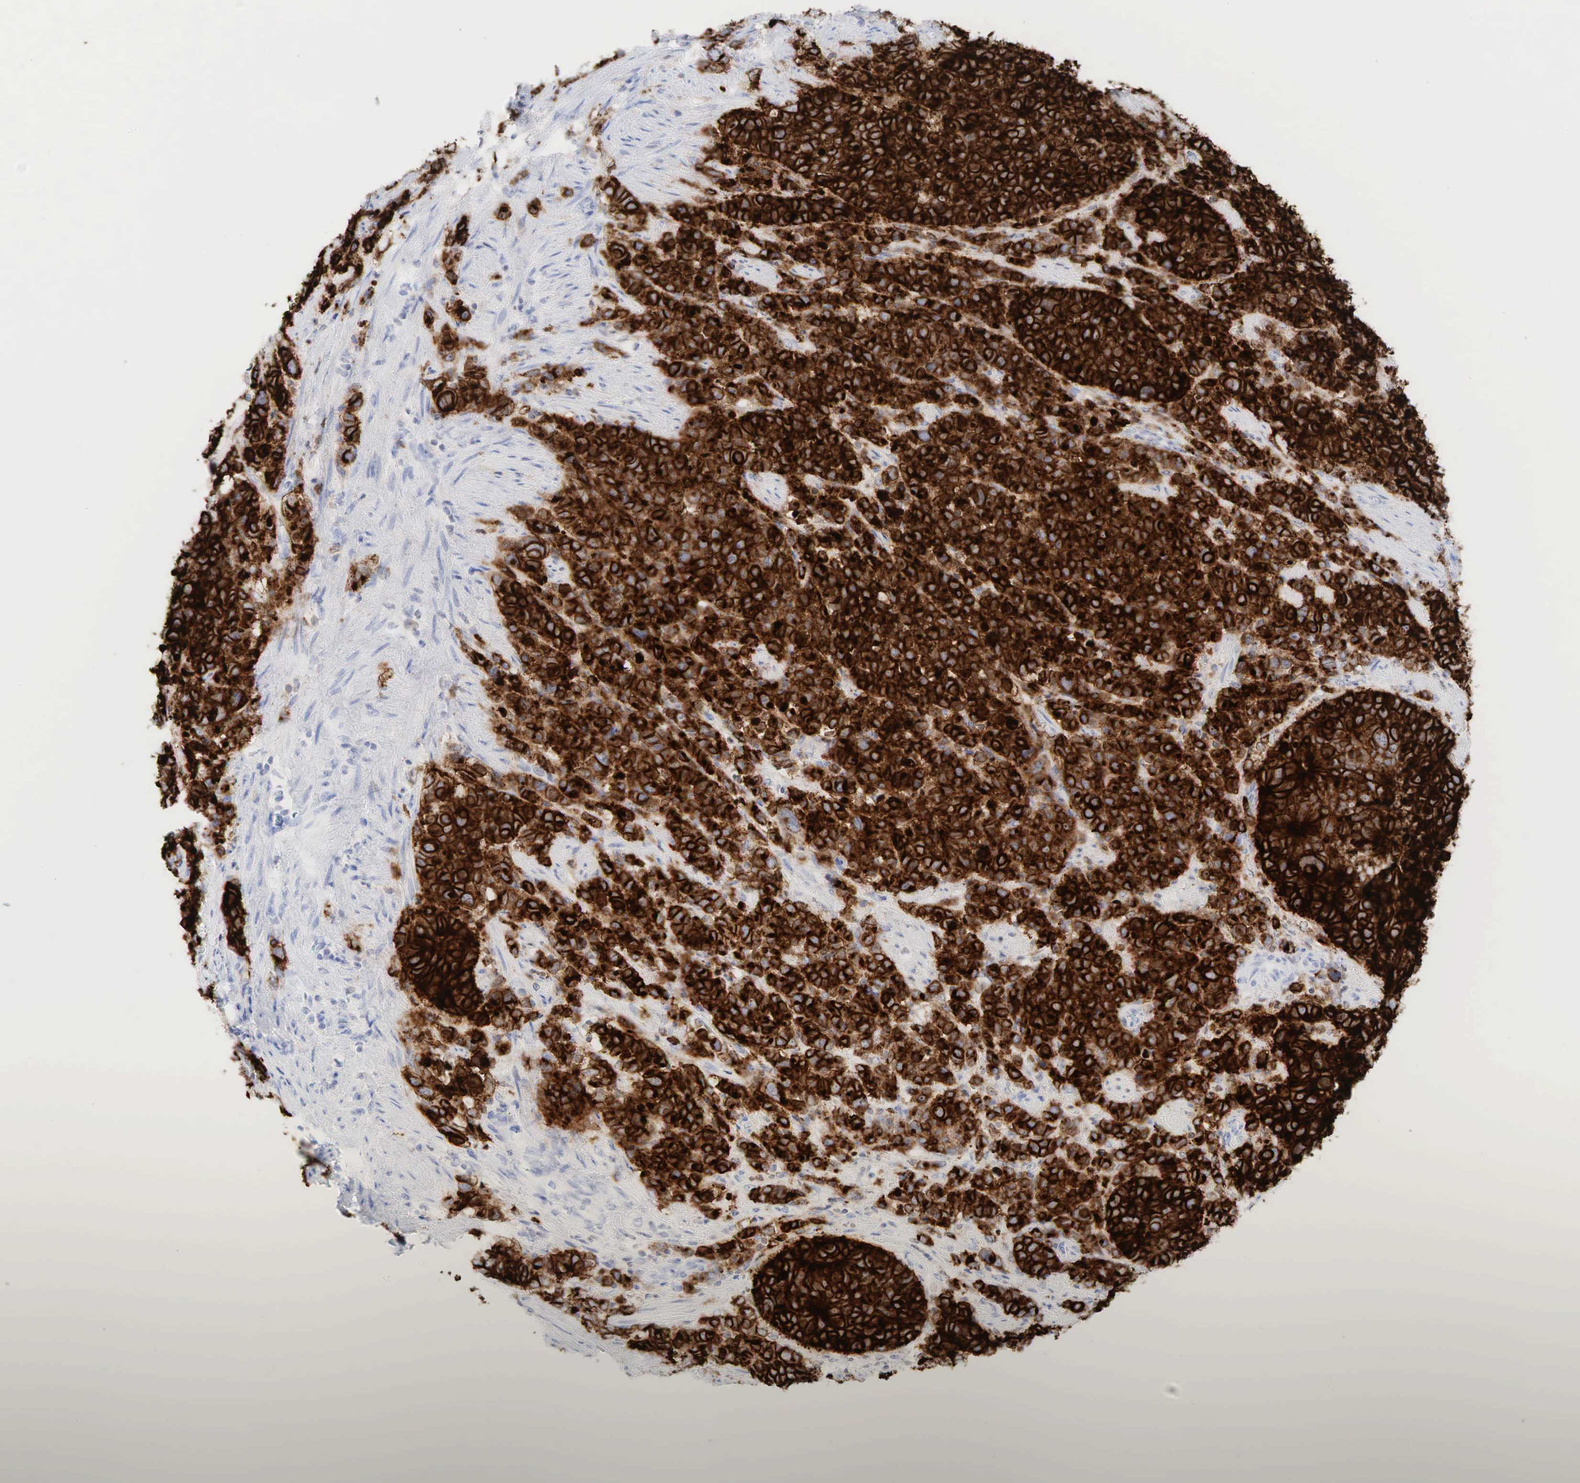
{"staining": {"intensity": "strong", "quantity": ">75%", "location": "cytoplasmic/membranous"}, "tissue": "stomach cancer", "cell_type": "Tumor cells", "image_type": "cancer", "snomed": [{"axis": "morphology", "description": "Adenocarcinoma, NOS"}, {"axis": "topography", "description": "Stomach, upper"}], "caption": "Tumor cells reveal strong cytoplasmic/membranous positivity in about >75% of cells in stomach cancer (adenocarcinoma). (DAB (3,3'-diaminobenzidine) IHC, brown staining for protein, blue staining for nuclei).", "gene": "CEACAM5", "patient": {"sex": "male", "age": 71}}